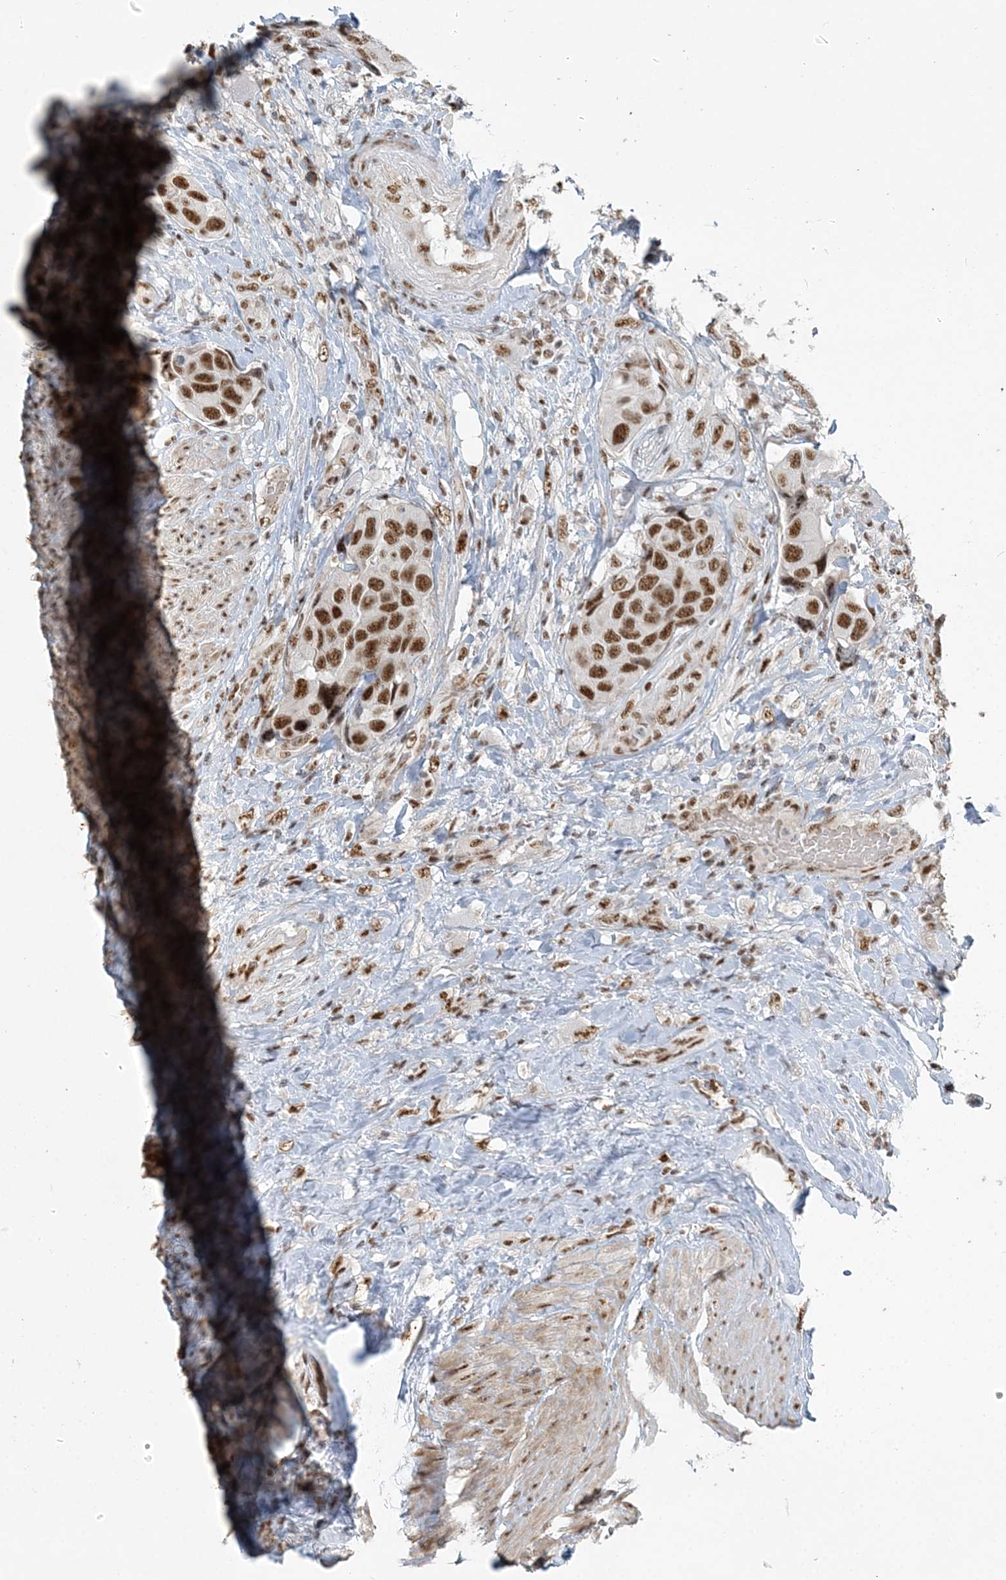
{"staining": {"intensity": "strong", "quantity": ">75%", "location": "nuclear"}, "tissue": "urothelial cancer", "cell_type": "Tumor cells", "image_type": "cancer", "snomed": [{"axis": "morphology", "description": "Urothelial carcinoma, High grade"}, {"axis": "topography", "description": "Urinary bladder"}], "caption": "The photomicrograph shows immunohistochemical staining of high-grade urothelial carcinoma. There is strong nuclear expression is identified in approximately >75% of tumor cells.", "gene": "PLRG1", "patient": {"sex": "male", "age": 74}}